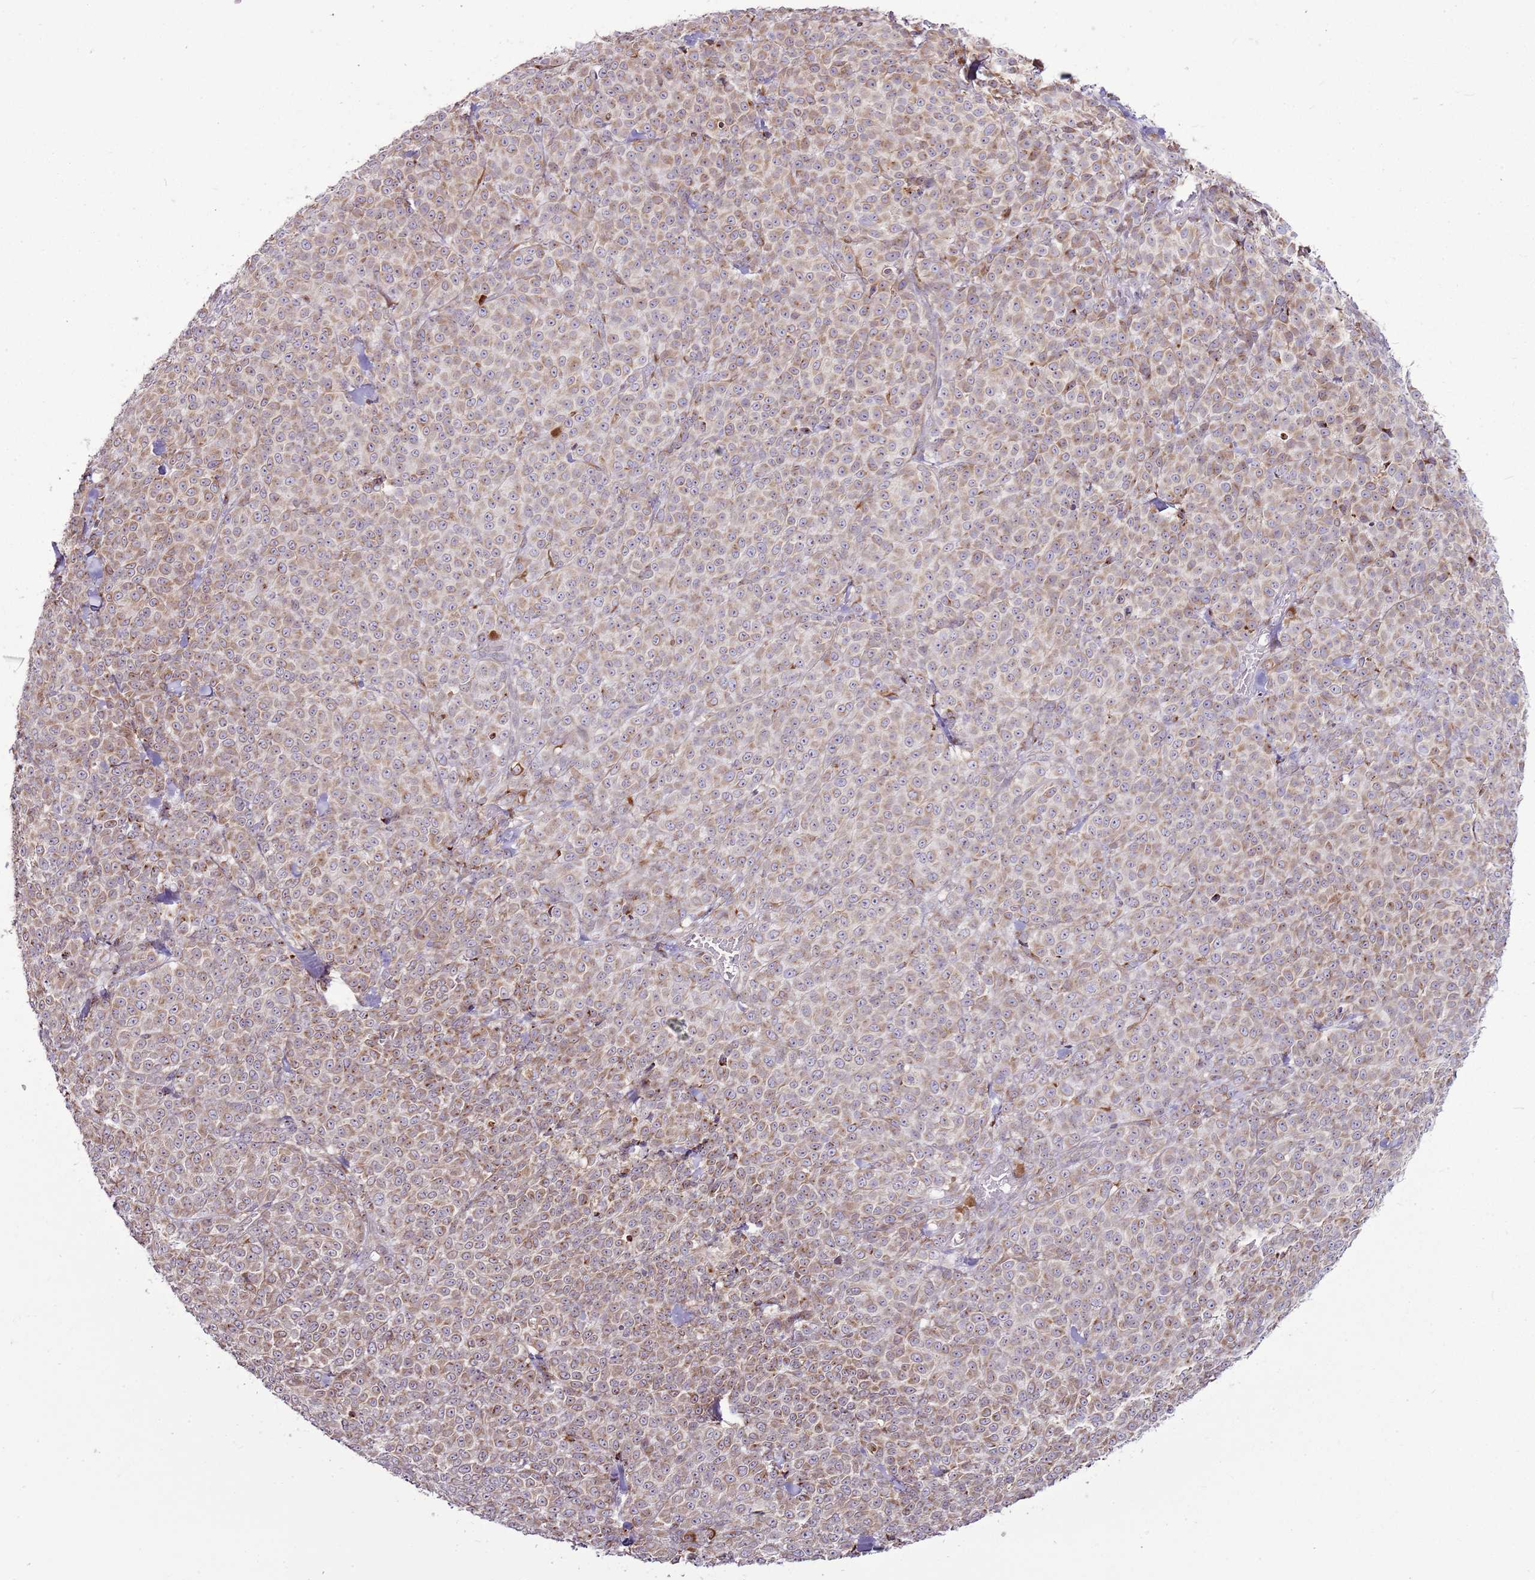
{"staining": {"intensity": "weak", "quantity": ">75%", "location": "cytoplasmic/membranous"}, "tissue": "melanoma", "cell_type": "Tumor cells", "image_type": "cancer", "snomed": [{"axis": "morphology", "description": "Normal tissue, NOS"}, {"axis": "morphology", "description": "Malignant melanoma, NOS"}, {"axis": "topography", "description": "Skin"}], "caption": "A histopathology image of melanoma stained for a protein demonstrates weak cytoplasmic/membranous brown staining in tumor cells.", "gene": "TMED10", "patient": {"sex": "female", "age": 34}}